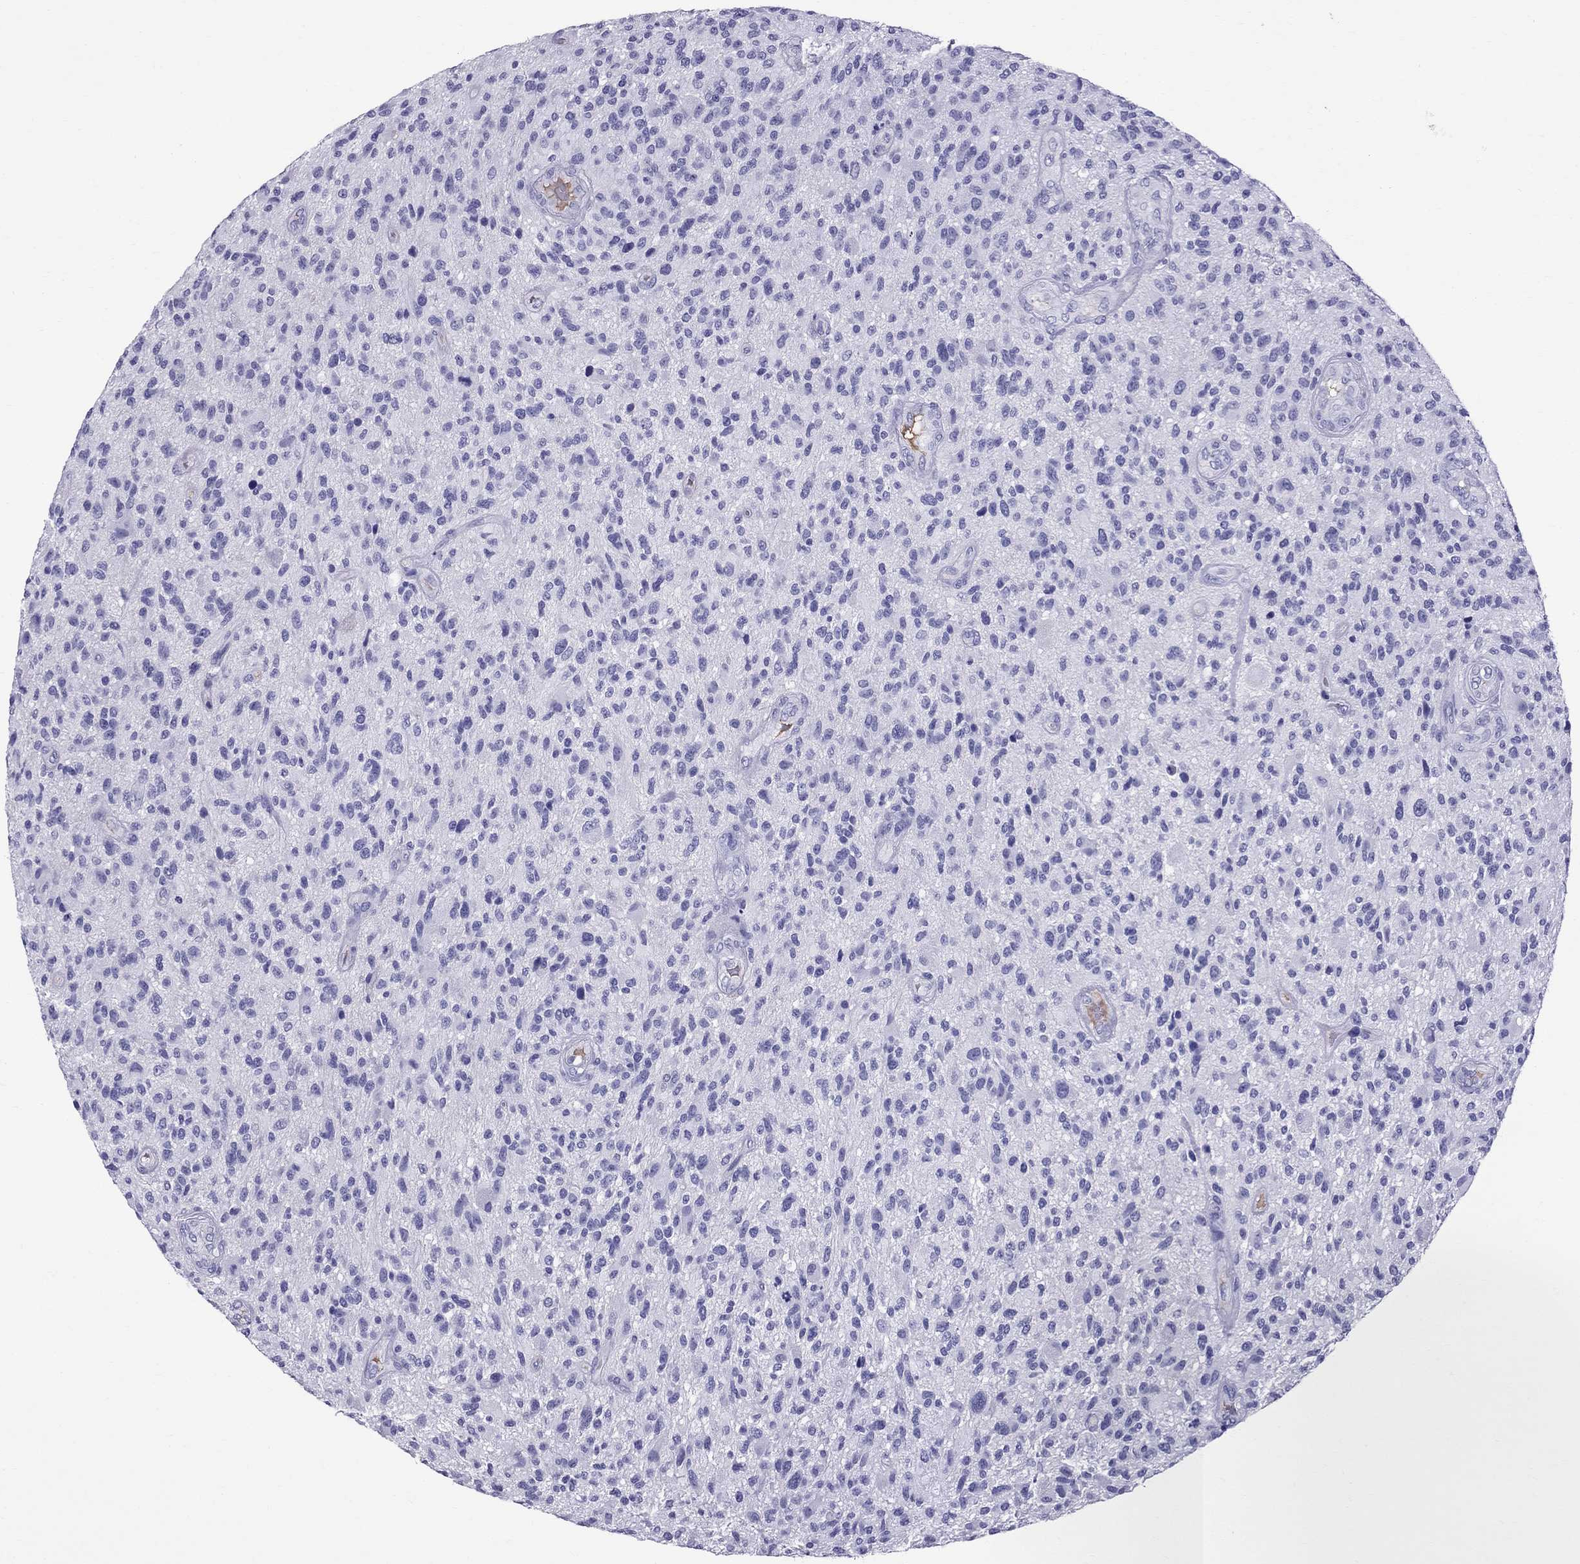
{"staining": {"intensity": "negative", "quantity": "none", "location": "none"}, "tissue": "glioma", "cell_type": "Tumor cells", "image_type": "cancer", "snomed": [{"axis": "morphology", "description": "Glioma, malignant, High grade"}, {"axis": "topography", "description": "Brain"}], "caption": "This histopathology image is of glioma stained with immunohistochemistry to label a protein in brown with the nuclei are counter-stained blue. There is no positivity in tumor cells.", "gene": "SCART1", "patient": {"sex": "male", "age": 47}}